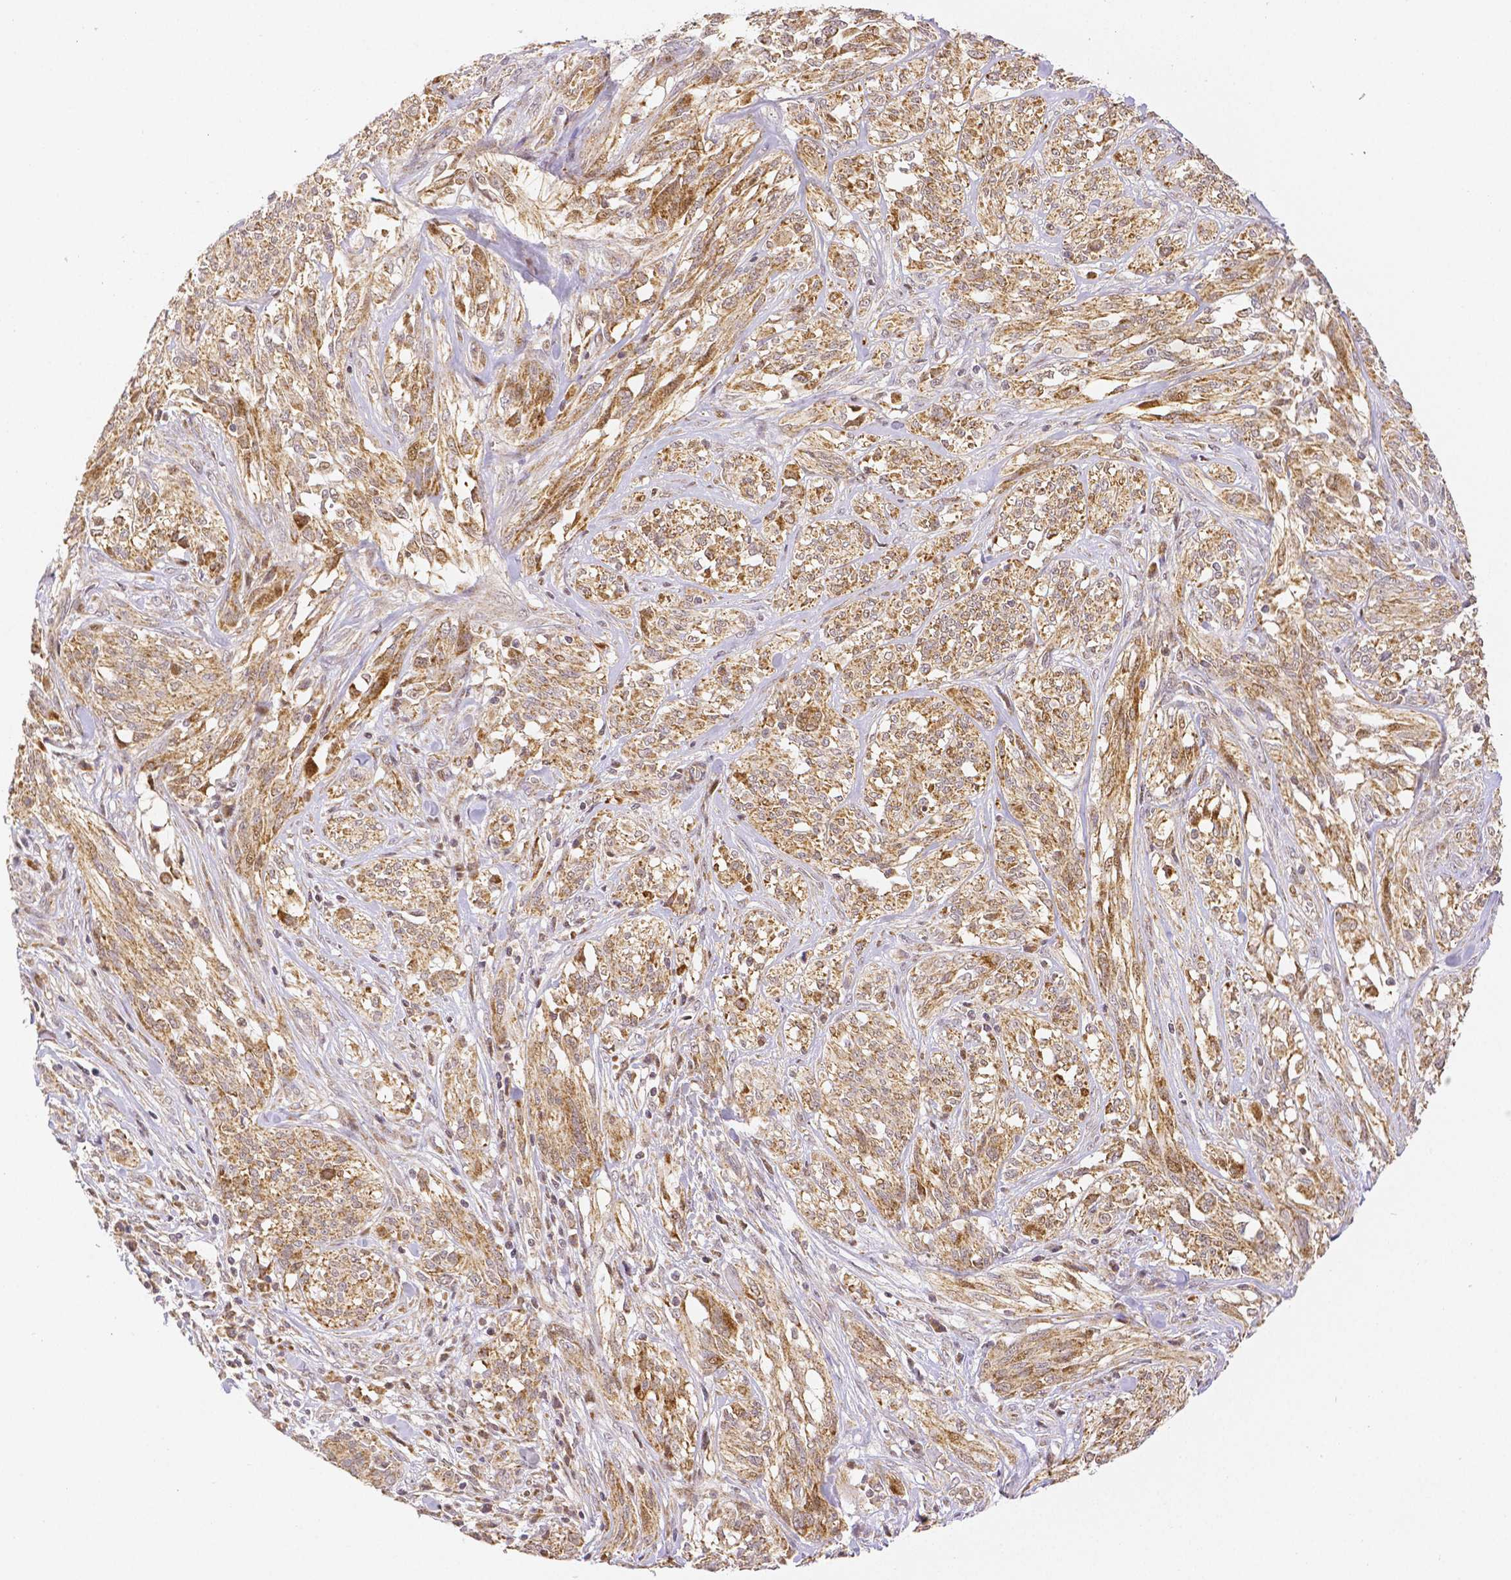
{"staining": {"intensity": "moderate", "quantity": ">75%", "location": "cytoplasmic/membranous,nuclear"}, "tissue": "melanoma", "cell_type": "Tumor cells", "image_type": "cancer", "snomed": [{"axis": "morphology", "description": "Malignant melanoma, NOS"}, {"axis": "topography", "description": "Skin"}], "caption": "Brown immunohistochemical staining in melanoma demonstrates moderate cytoplasmic/membranous and nuclear staining in approximately >75% of tumor cells.", "gene": "RHOT1", "patient": {"sex": "female", "age": 91}}